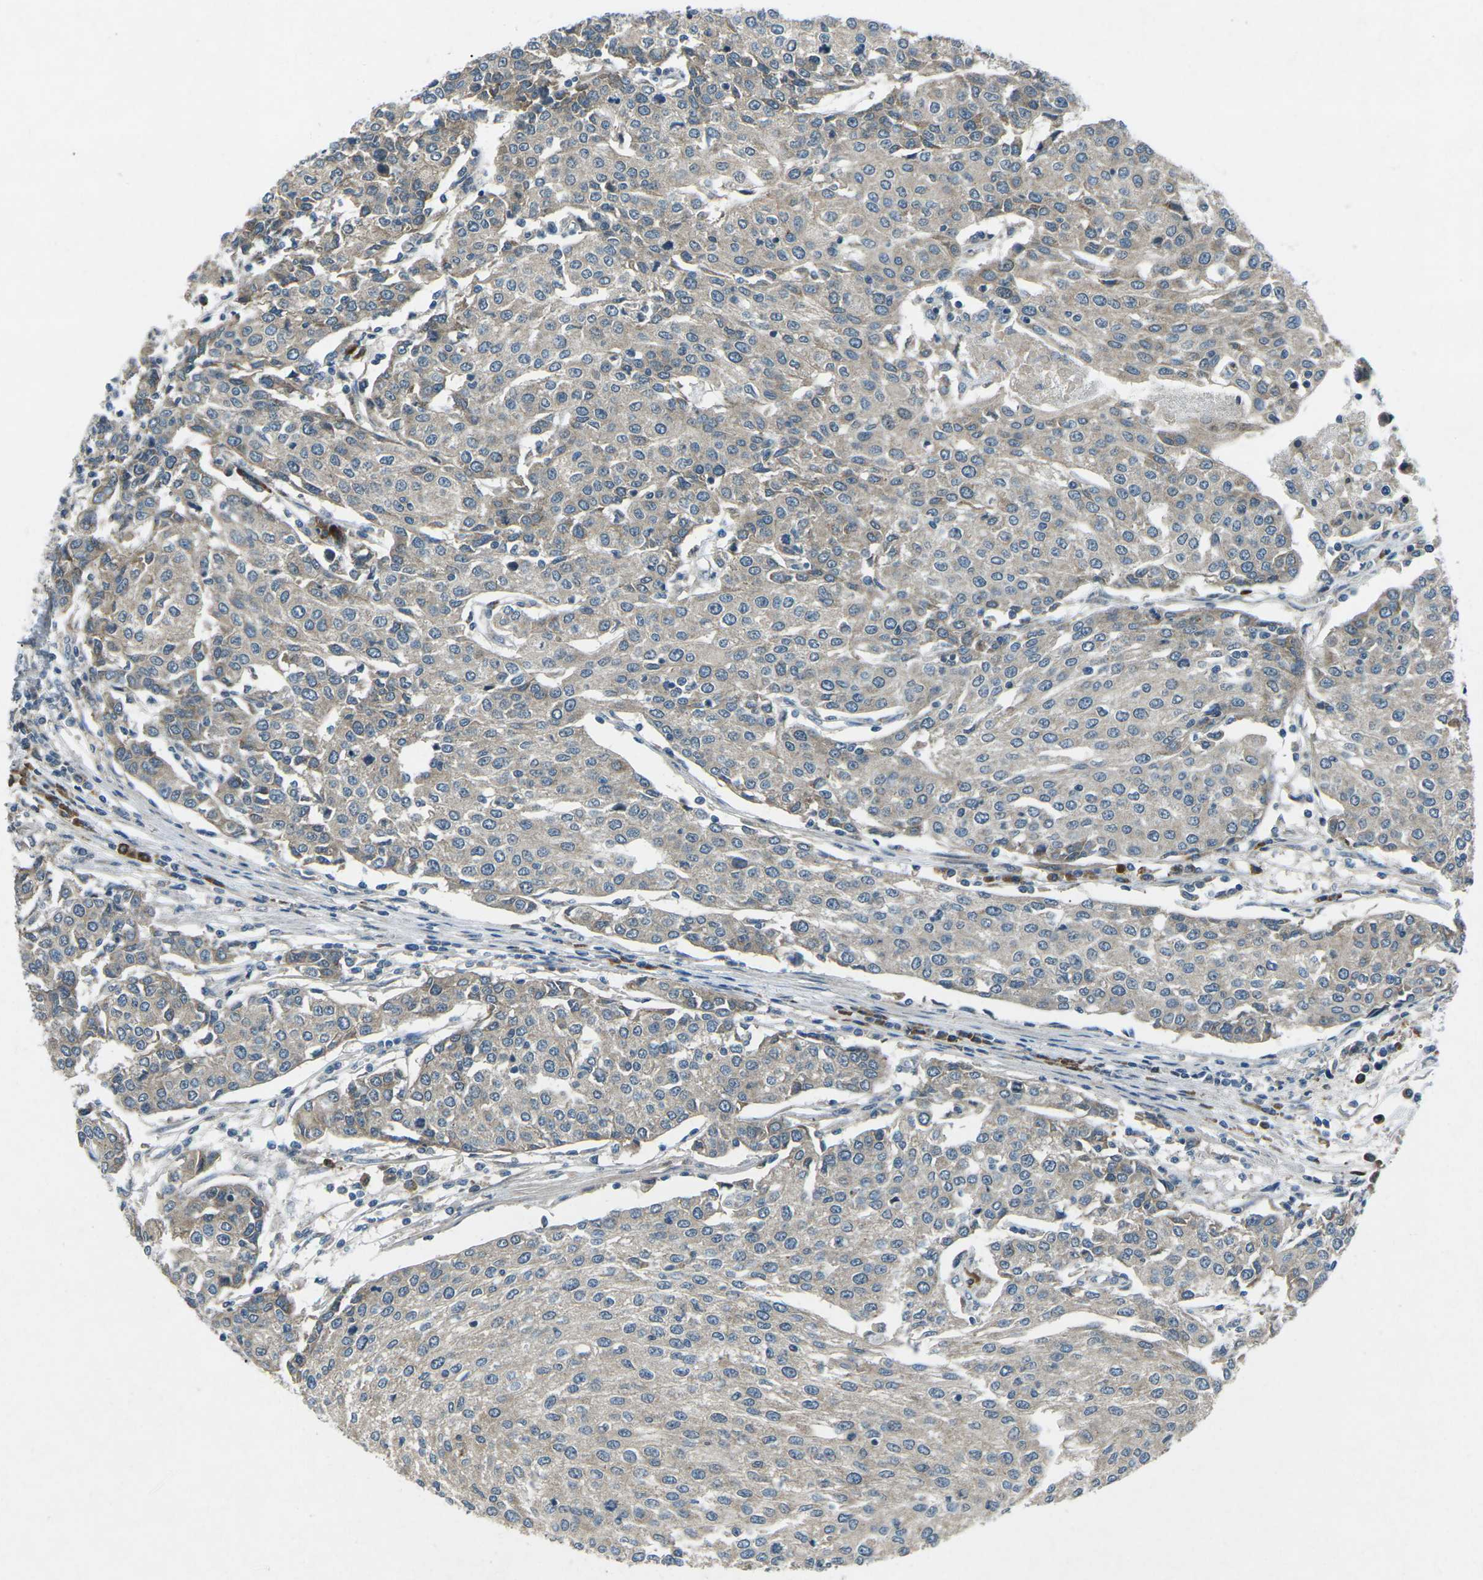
{"staining": {"intensity": "negative", "quantity": "none", "location": "none"}, "tissue": "urothelial cancer", "cell_type": "Tumor cells", "image_type": "cancer", "snomed": [{"axis": "morphology", "description": "Urothelial carcinoma, High grade"}, {"axis": "topography", "description": "Urinary bladder"}], "caption": "Human urothelial cancer stained for a protein using immunohistochemistry shows no expression in tumor cells.", "gene": "CDK16", "patient": {"sex": "female", "age": 85}}